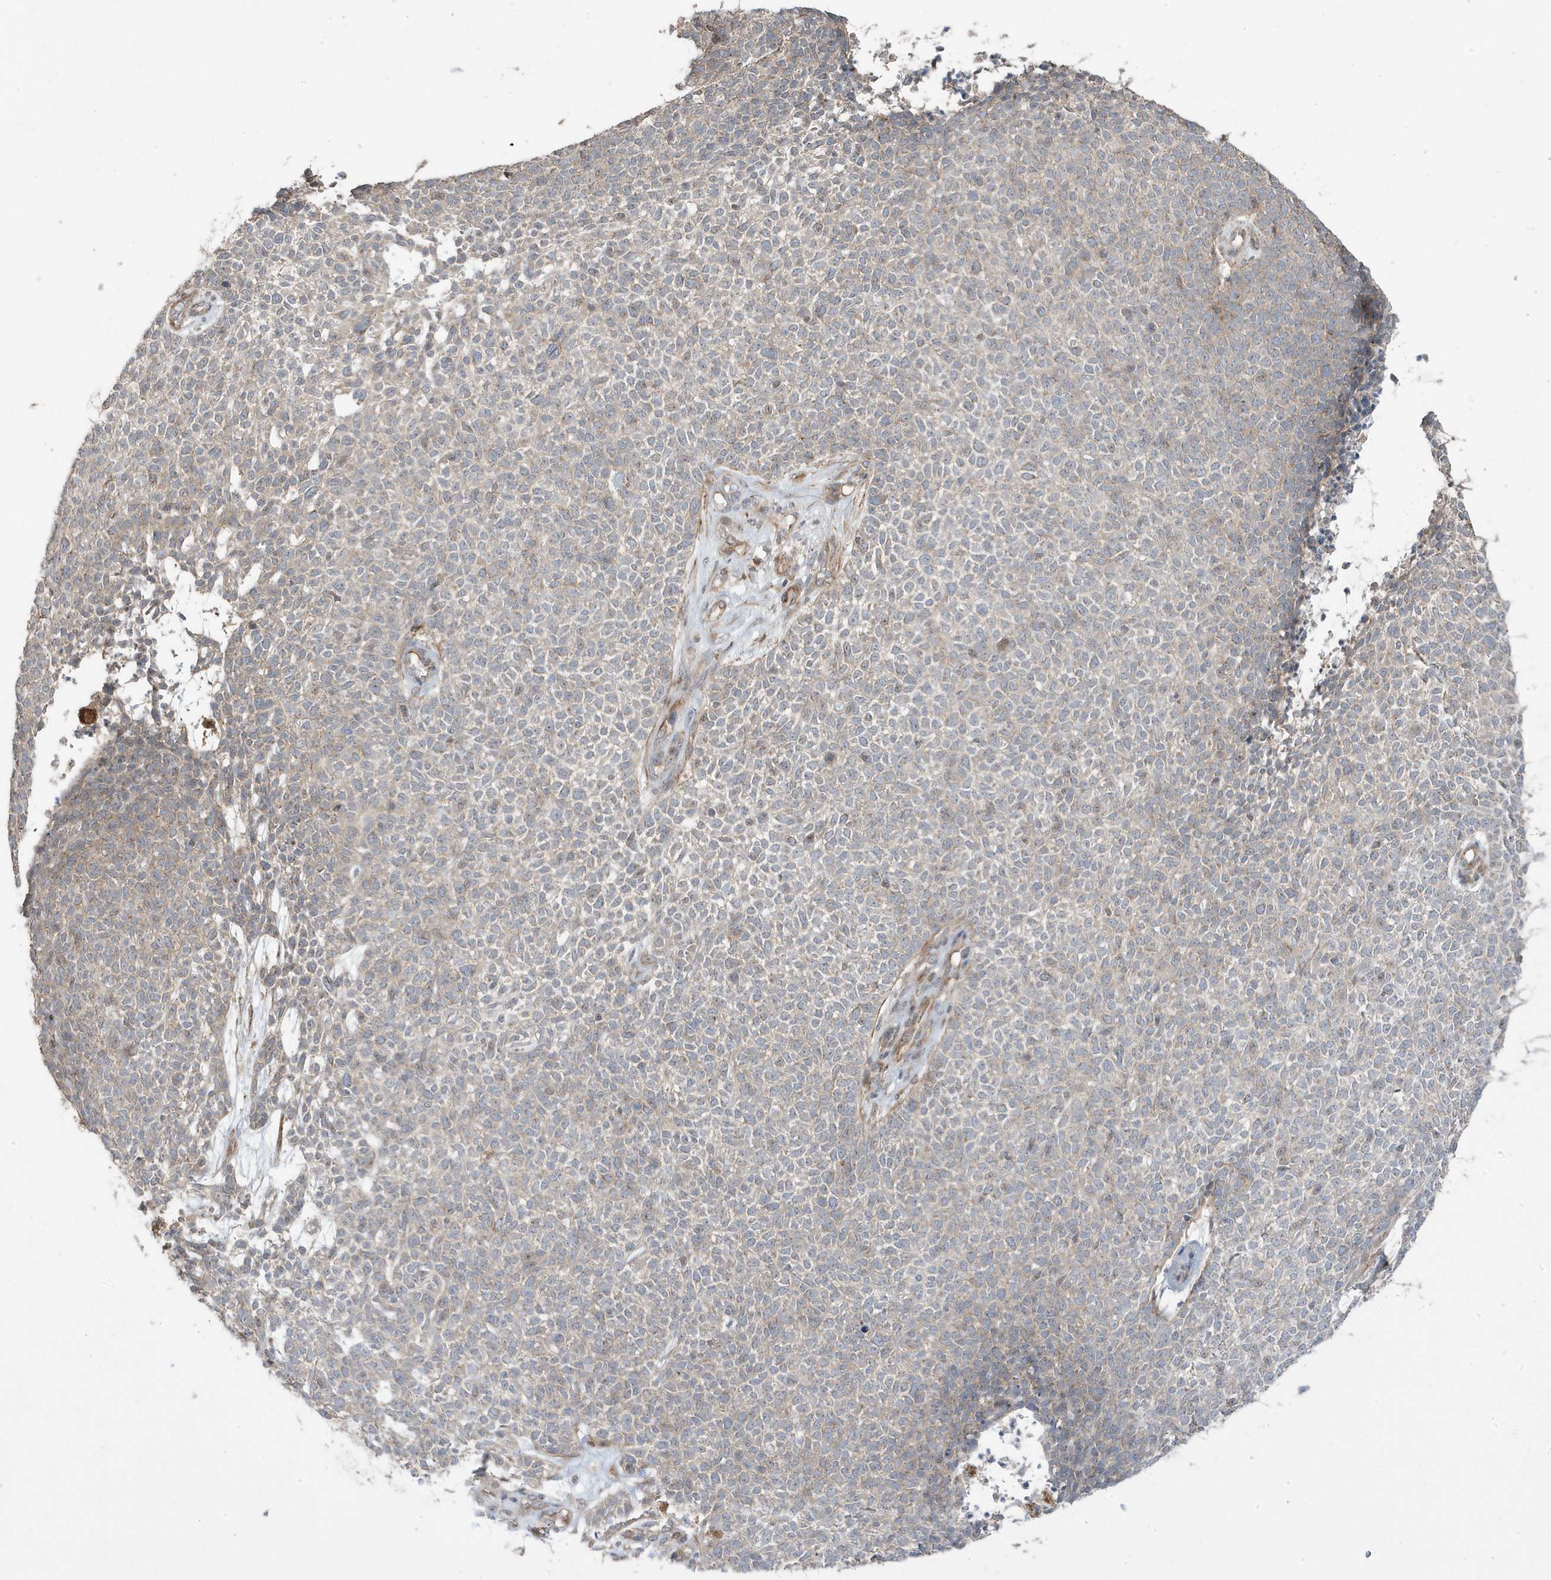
{"staining": {"intensity": "negative", "quantity": "none", "location": "none"}, "tissue": "skin cancer", "cell_type": "Tumor cells", "image_type": "cancer", "snomed": [{"axis": "morphology", "description": "Basal cell carcinoma"}, {"axis": "topography", "description": "Skin"}], "caption": "Tumor cells are negative for protein expression in human skin cancer (basal cell carcinoma).", "gene": "CETN3", "patient": {"sex": "female", "age": 84}}